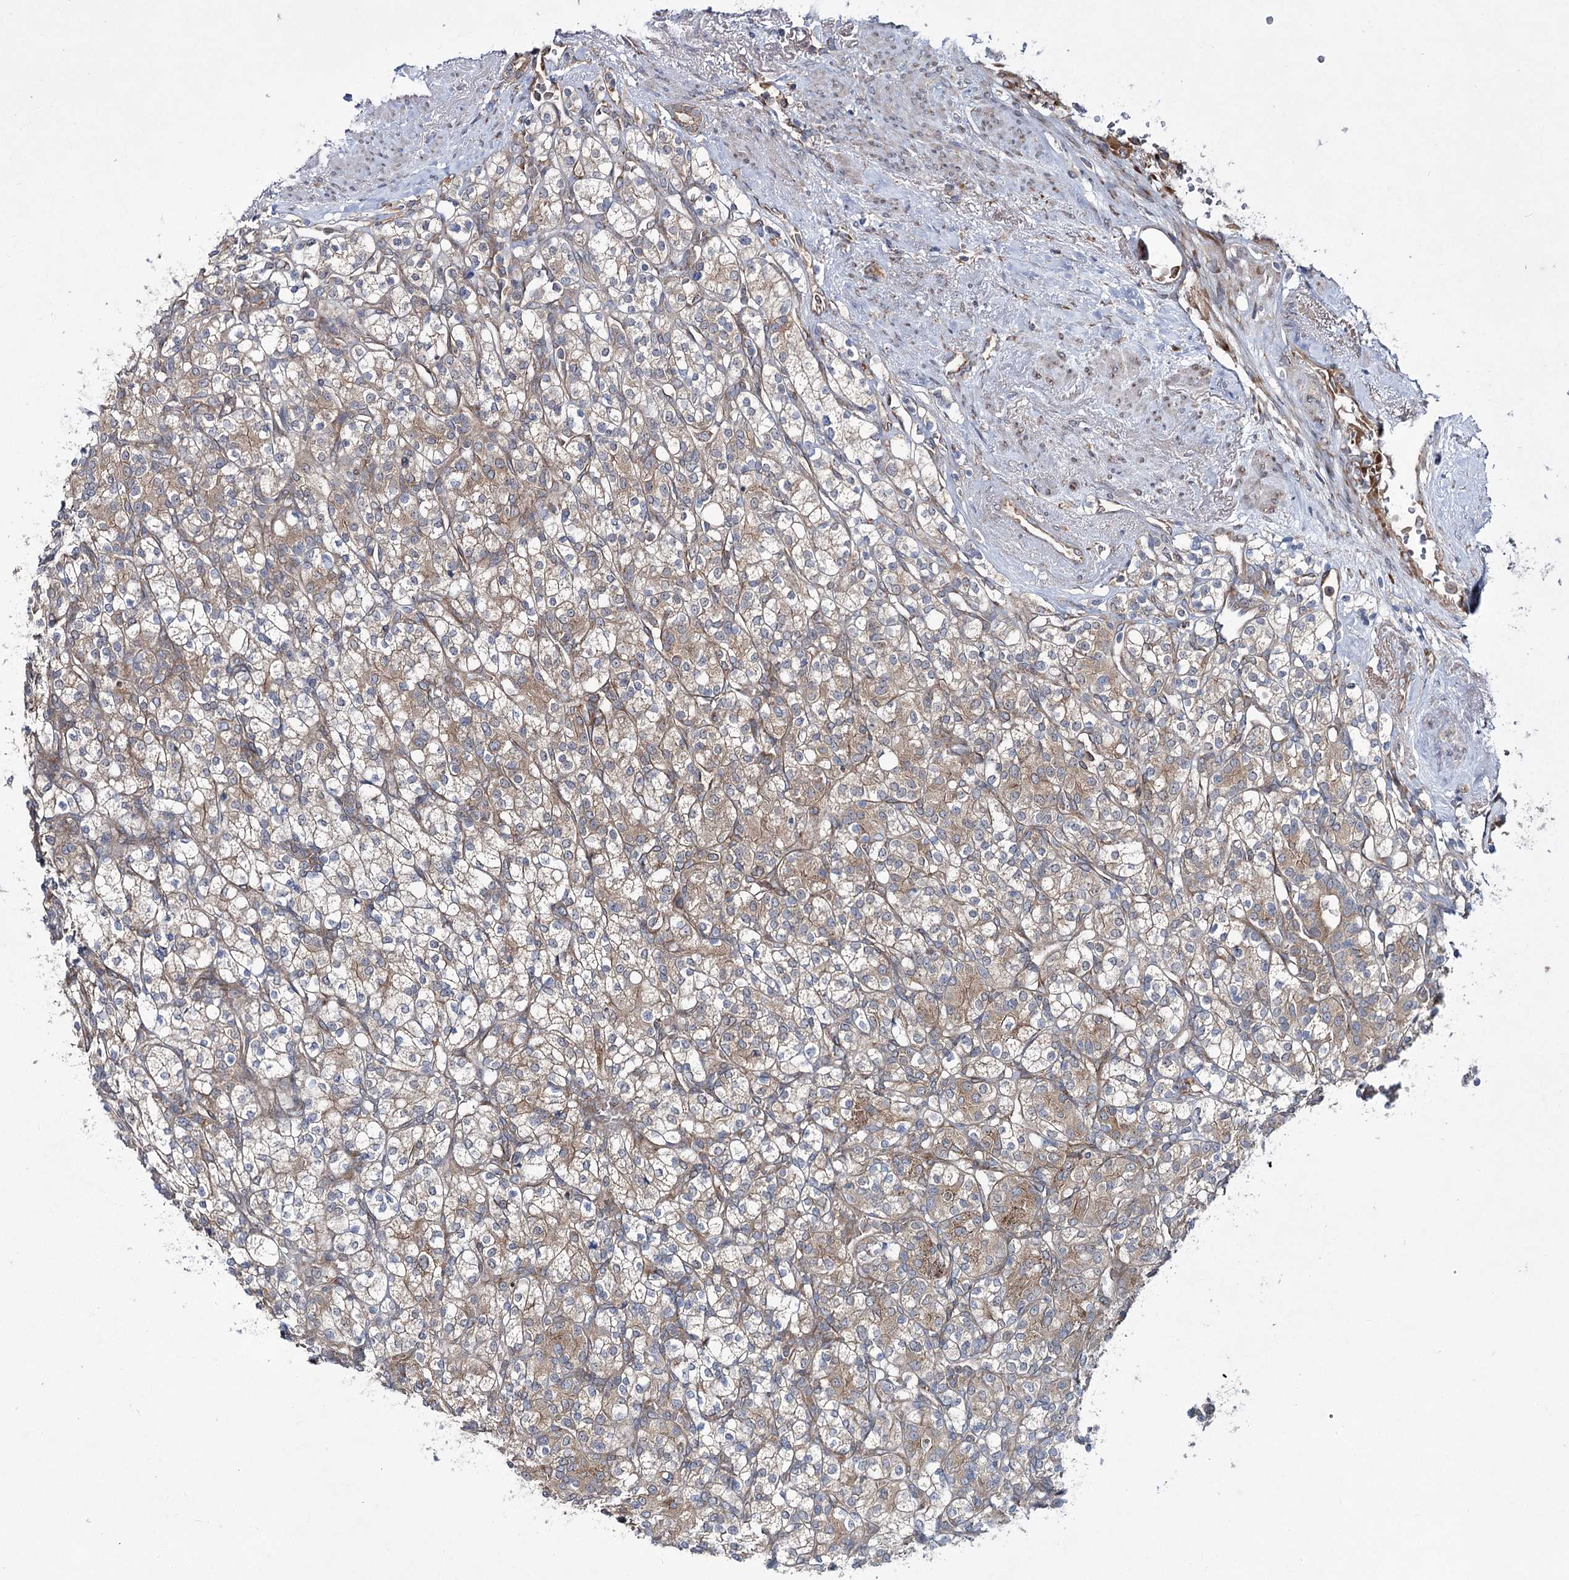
{"staining": {"intensity": "moderate", "quantity": "<25%", "location": "cytoplasmic/membranous"}, "tissue": "renal cancer", "cell_type": "Tumor cells", "image_type": "cancer", "snomed": [{"axis": "morphology", "description": "Adenocarcinoma, NOS"}, {"axis": "topography", "description": "Kidney"}], "caption": "Immunohistochemical staining of renal cancer demonstrates moderate cytoplasmic/membranous protein staining in approximately <25% of tumor cells.", "gene": "VWA2", "patient": {"sex": "male", "age": 77}}